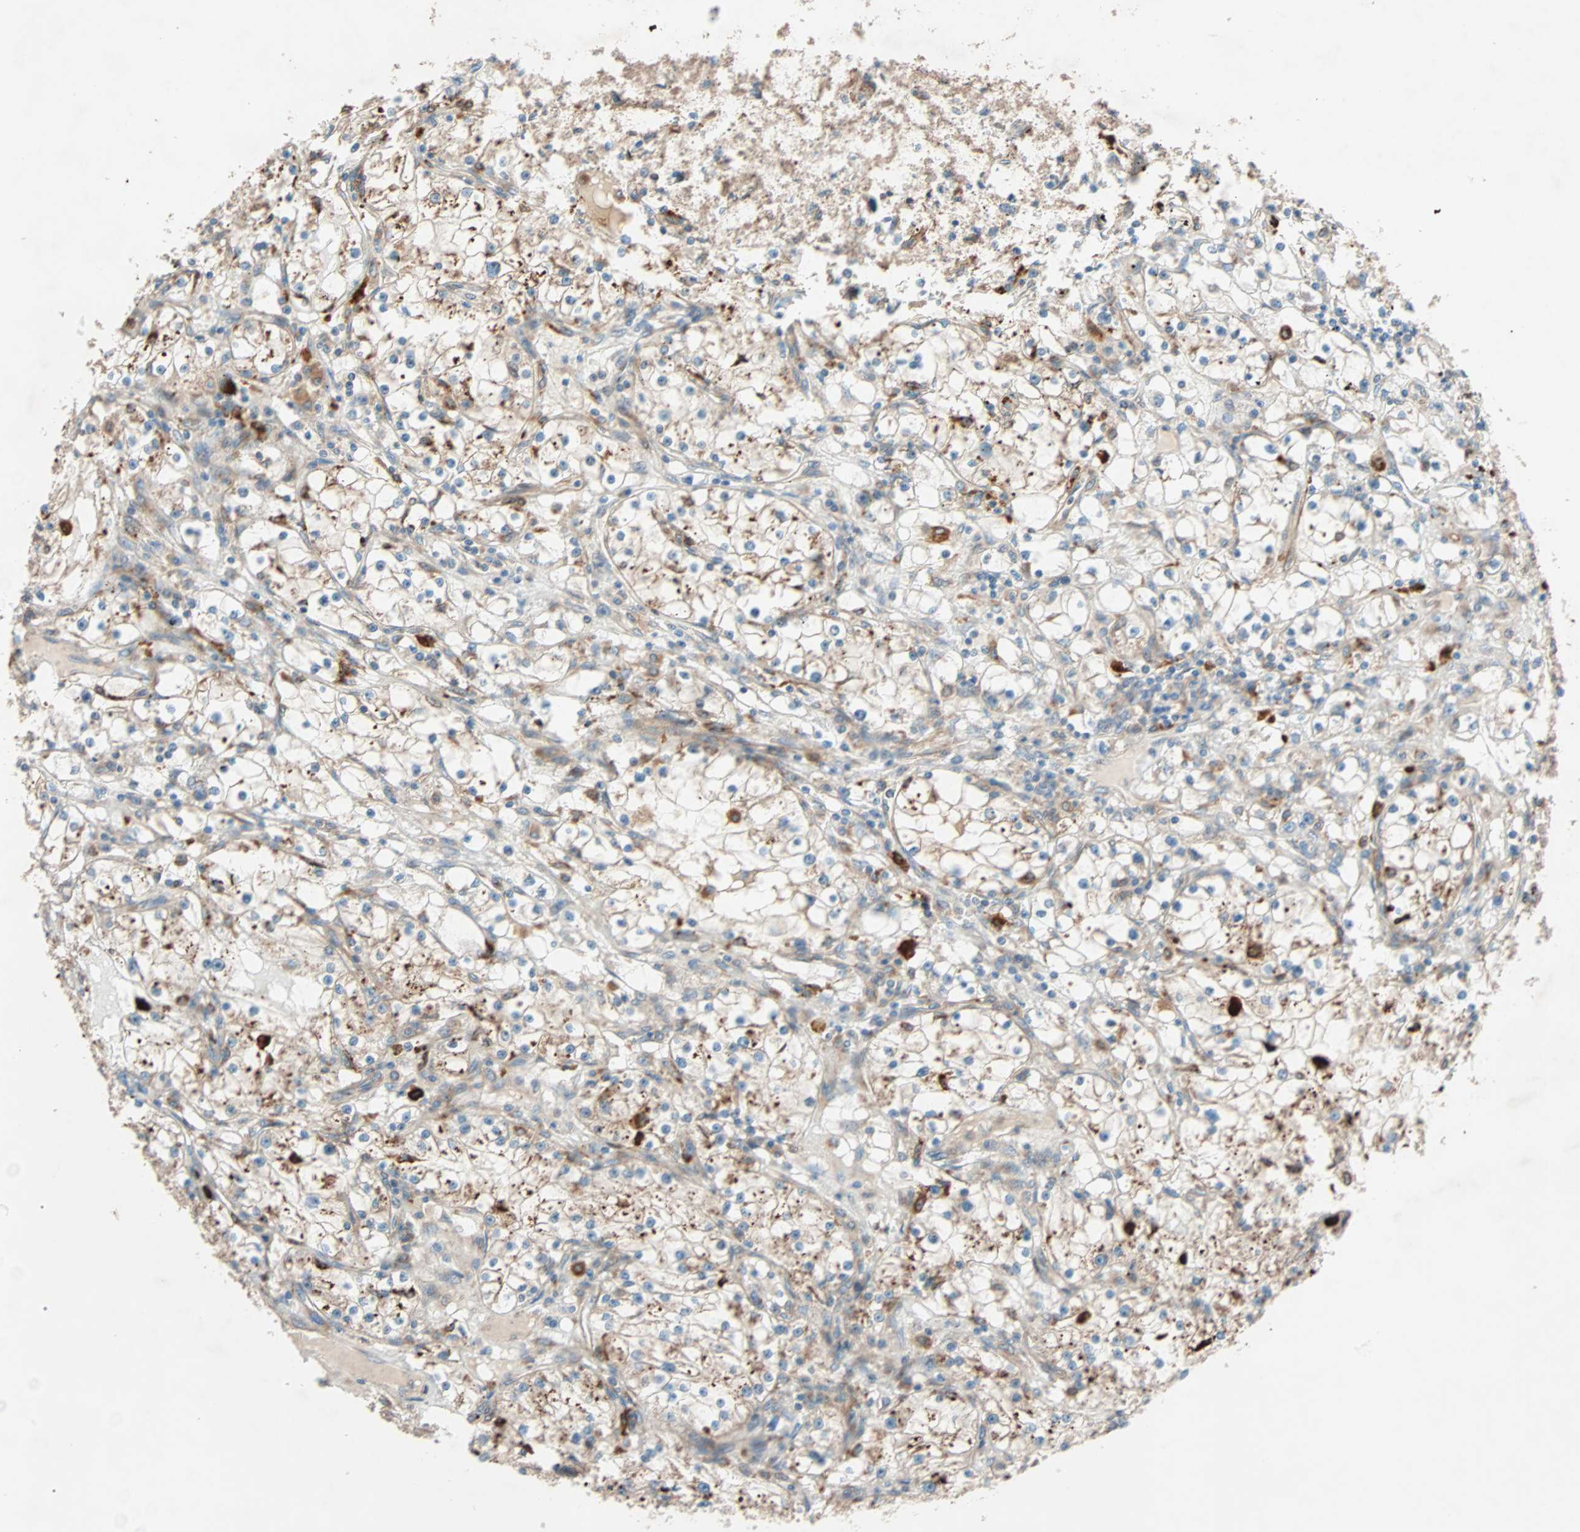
{"staining": {"intensity": "weak", "quantity": "25%-75%", "location": "cytoplasmic/membranous"}, "tissue": "renal cancer", "cell_type": "Tumor cells", "image_type": "cancer", "snomed": [{"axis": "morphology", "description": "Adenocarcinoma, NOS"}, {"axis": "topography", "description": "Kidney"}], "caption": "Weak cytoplasmic/membranous positivity is seen in approximately 25%-75% of tumor cells in adenocarcinoma (renal).", "gene": "PHYH", "patient": {"sex": "male", "age": 56}}